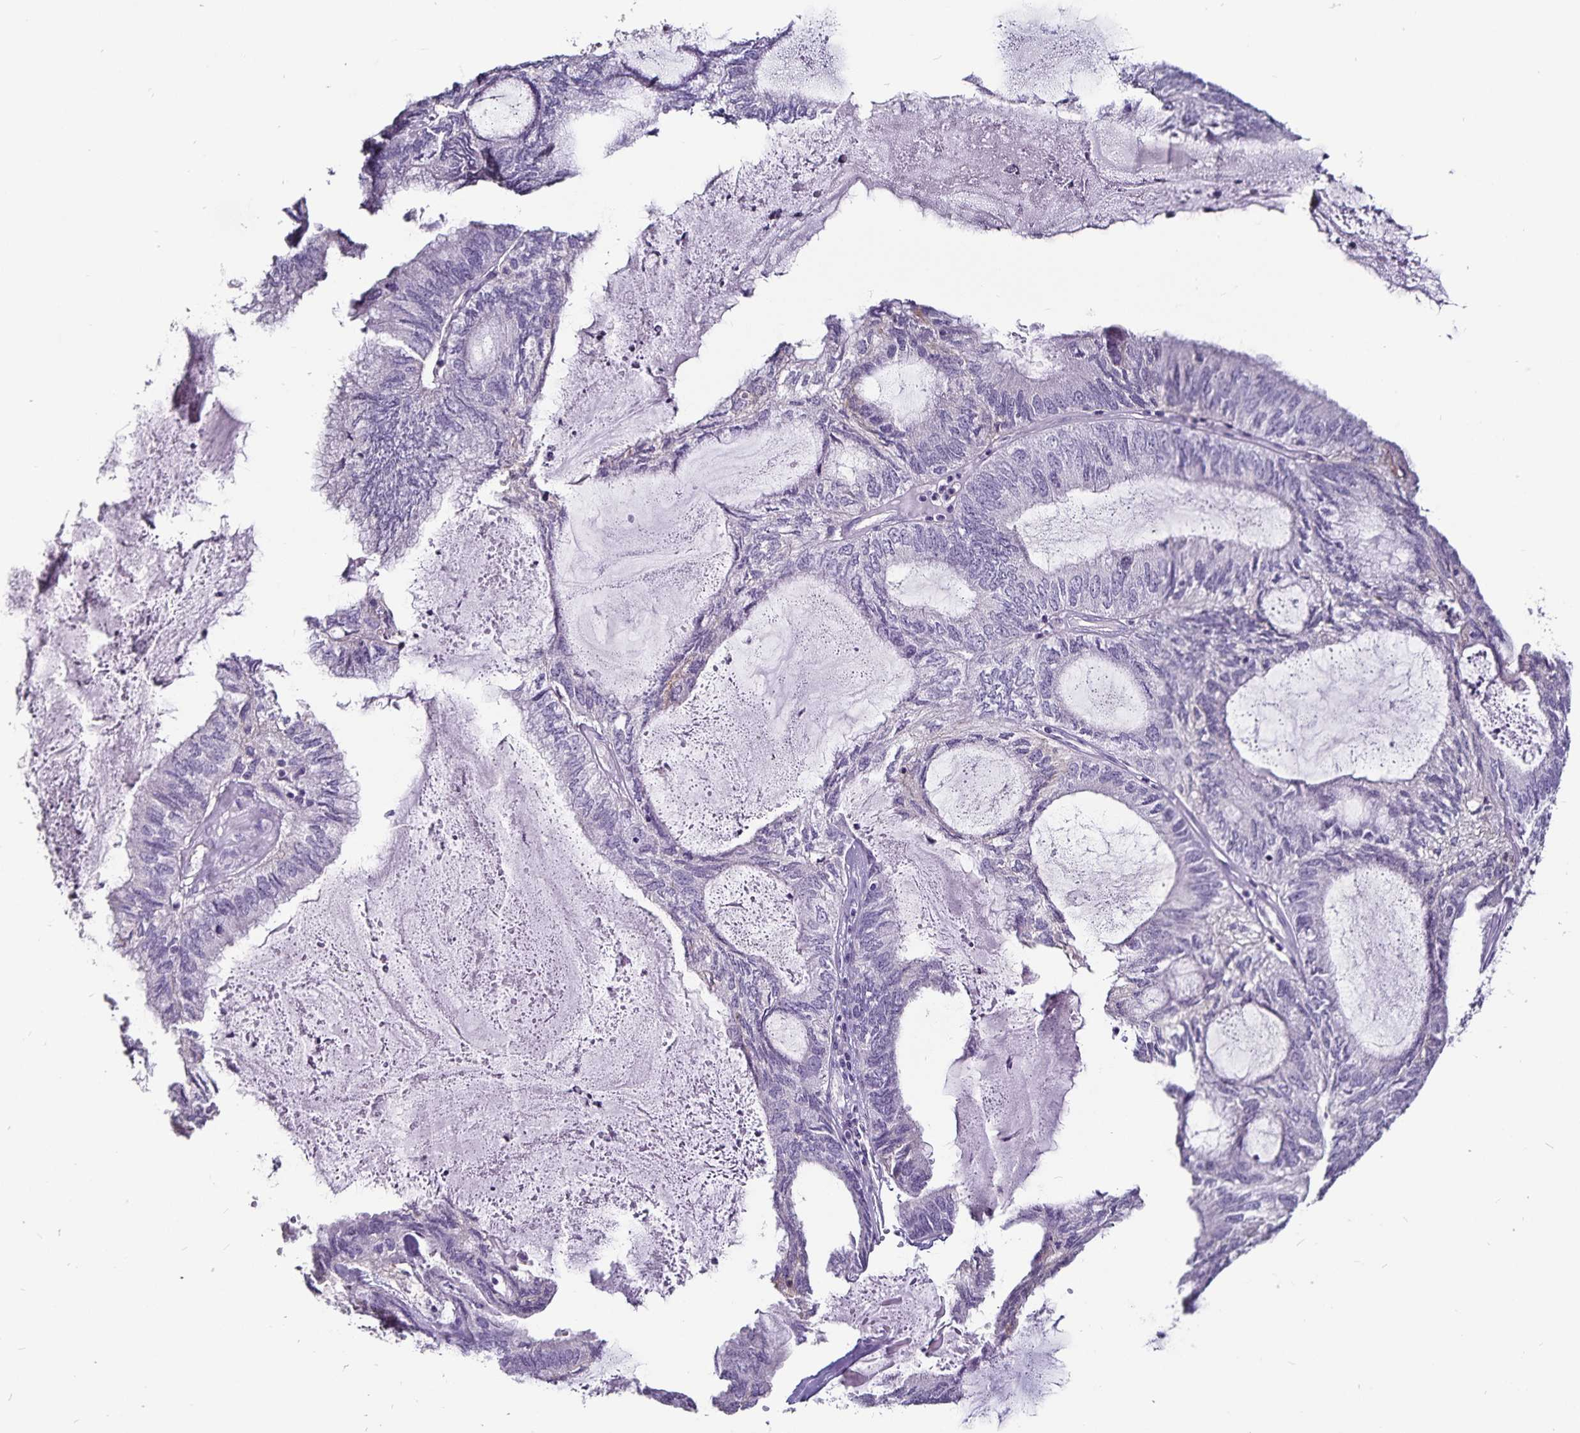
{"staining": {"intensity": "negative", "quantity": "none", "location": "none"}, "tissue": "endometrial cancer", "cell_type": "Tumor cells", "image_type": "cancer", "snomed": [{"axis": "morphology", "description": "Adenocarcinoma, NOS"}, {"axis": "topography", "description": "Endometrium"}], "caption": "IHC of adenocarcinoma (endometrial) shows no expression in tumor cells.", "gene": "CA12", "patient": {"sex": "female", "age": 80}}